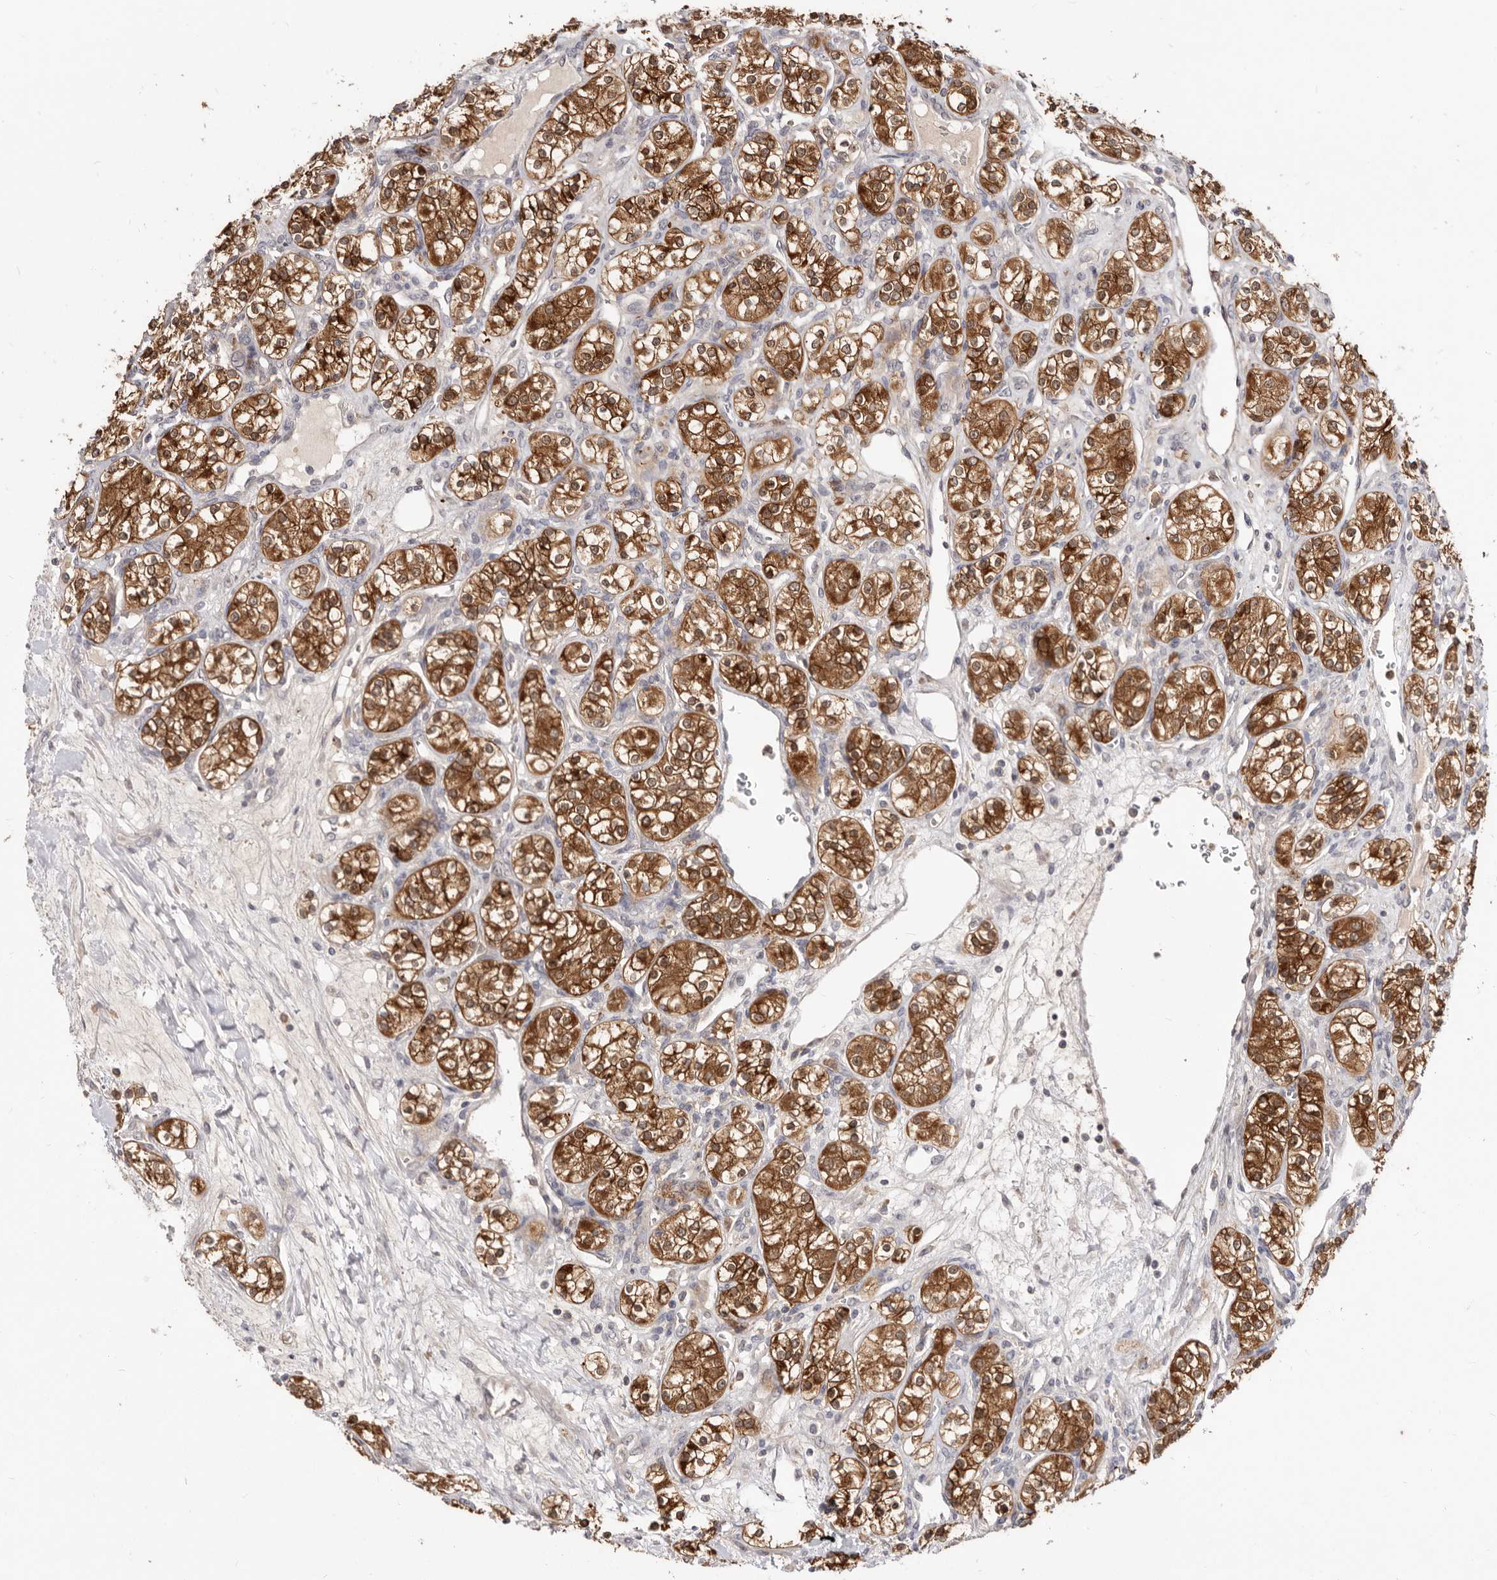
{"staining": {"intensity": "strong", "quantity": ">75%", "location": "cytoplasmic/membranous"}, "tissue": "renal cancer", "cell_type": "Tumor cells", "image_type": "cancer", "snomed": [{"axis": "morphology", "description": "Adenocarcinoma, NOS"}, {"axis": "topography", "description": "Kidney"}], "caption": "Immunohistochemical staining of human renal cancer shows high levels of strong cytoplasmic/membranous protein positivity in about >75% of tumor cells. (Brightfield microscopy of DAB IHC at high magnification).", "gene": "TC2N", "patient": {"sex": "male", "age": 77}}